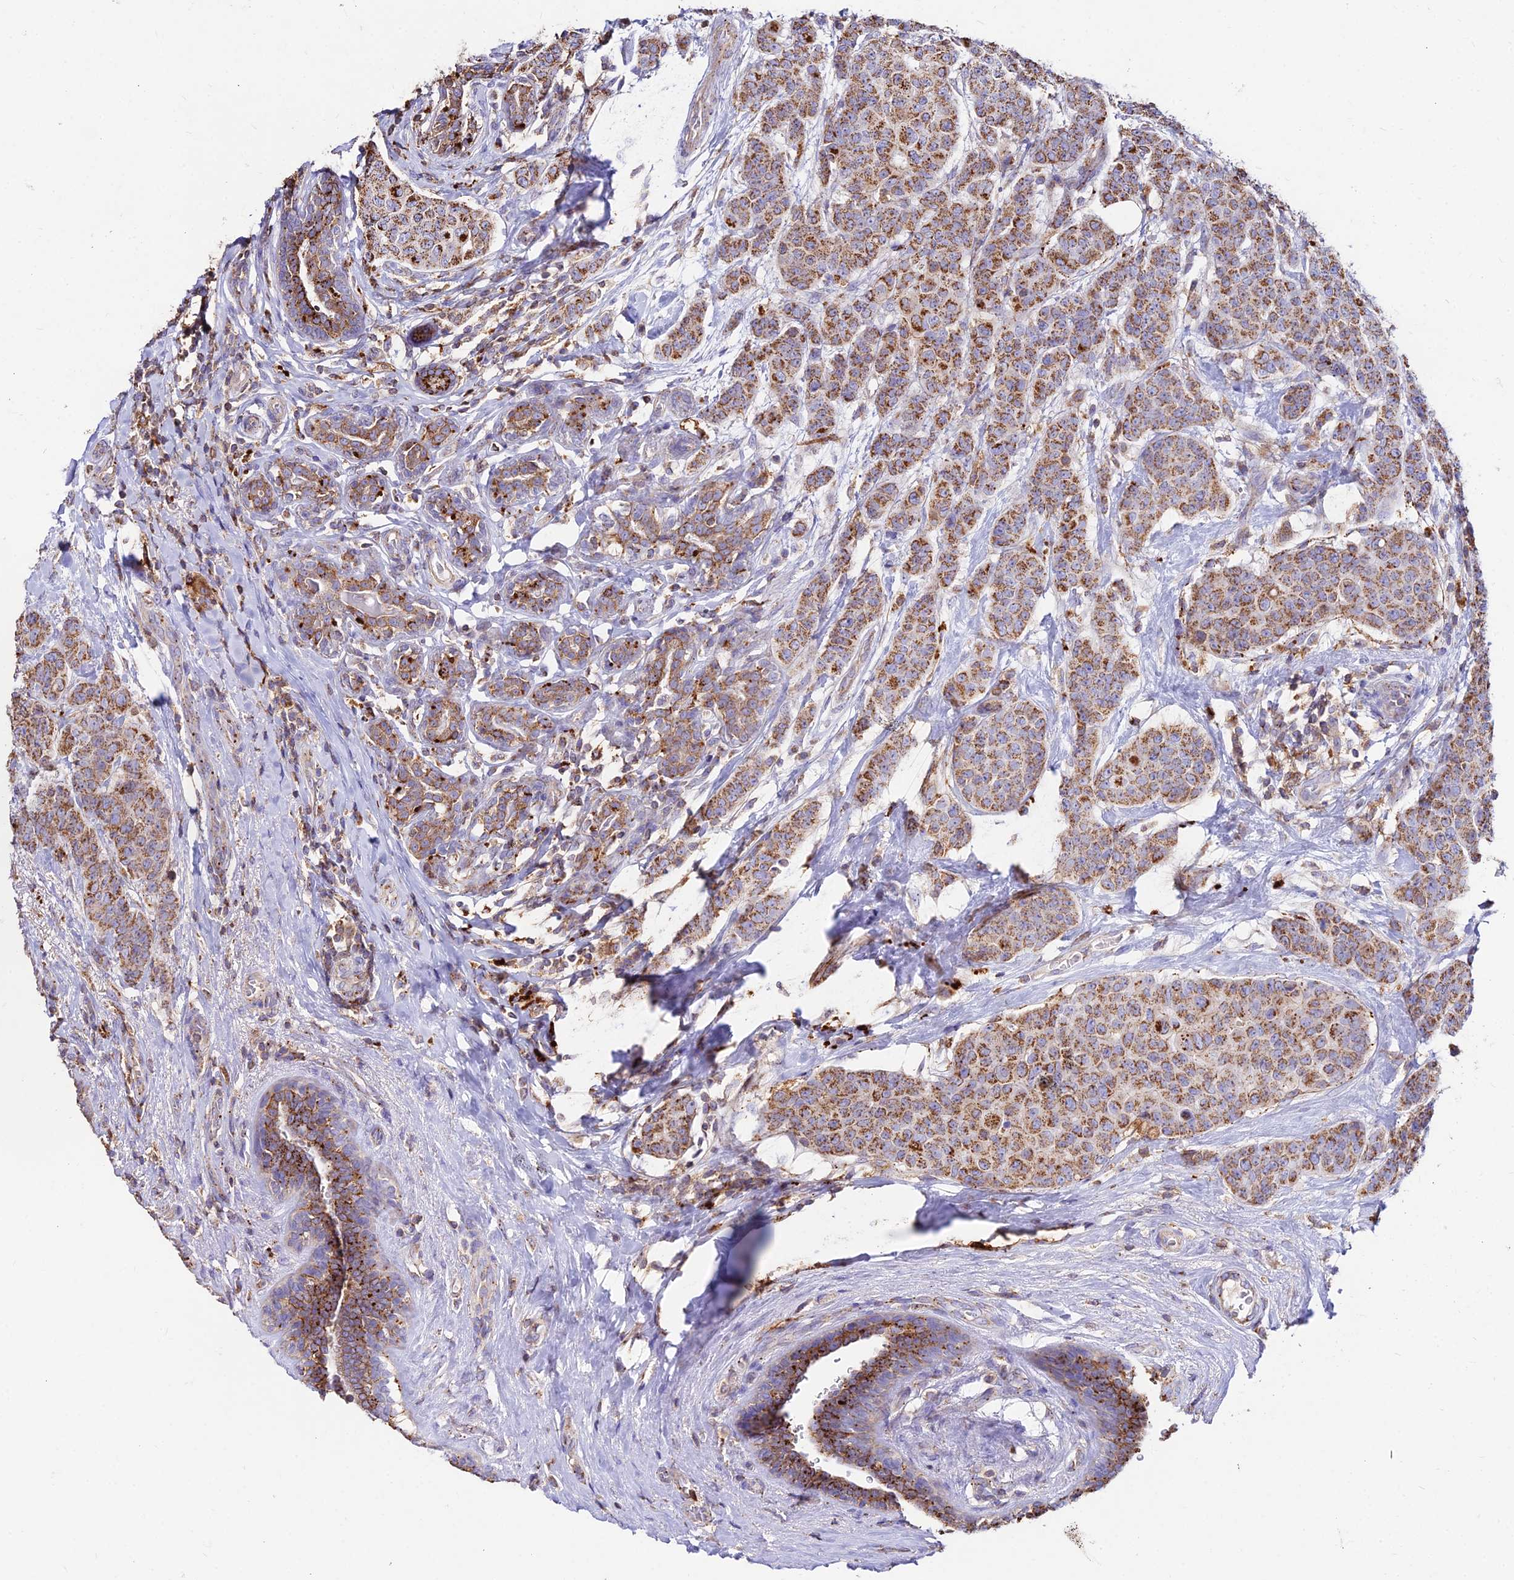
{"staining": {"intensity": "moderate", "quantity": ">75%", "location": "cytoplasmic/membranous"}, "tissue": "breast cancer", "cell_type": "Tumor cells", "image_type": "cancer", "snomed": [{"axis": "morphology", "description": "Duct carcinoma"}, {"axis": "topography", "description": "Breast"}], "caption": "Protein expression analysis of breast cancer (infiltrating ductal carcinoma) shows moderate cytoplasmic/membranous expression in about >75% of tumor cells.", "gene": "PNLIPRP3", "patient": {"sex": "female", "age": 40}}